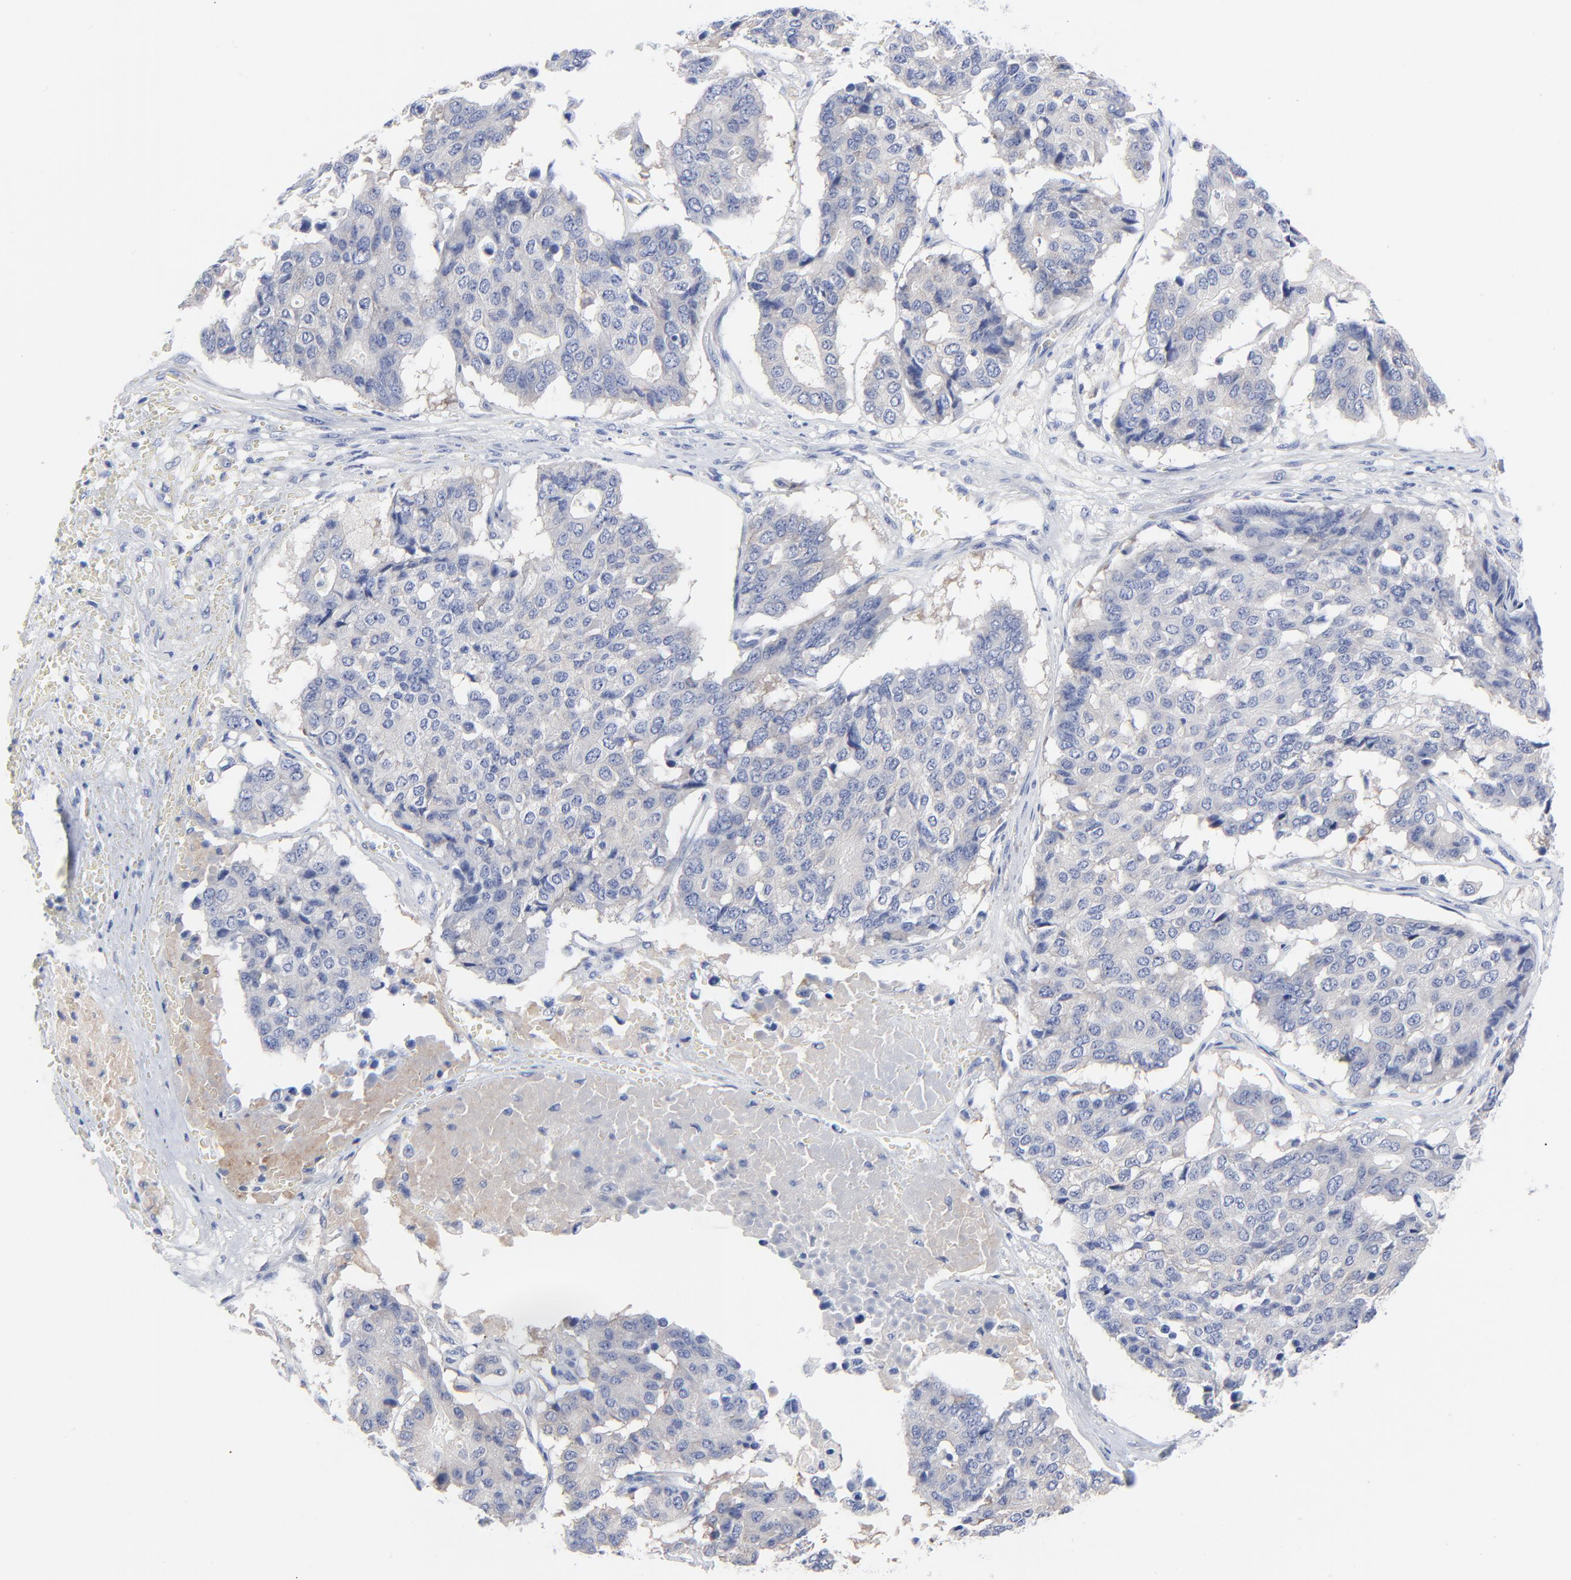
{"staining": {"intensity": "weak", "quantity": "<25%", "location": "cytoplasmic/membranous"}, "tissue": "pancreatic cancer", "cell_type": "Tumor cells", "image_type": "cancer", "snomed": [{"axis": "morphology", "description": "Adenocarcinoma, NOS"}, {"axis": "topography", "description": "Pancreas"}], "caption": "The micrograph demonstrates no significant positivity in tumor cells of pancreatic adenocarcinoma.", "gene": "STAT2", "patient": {"sex": "male", "age": 50}}